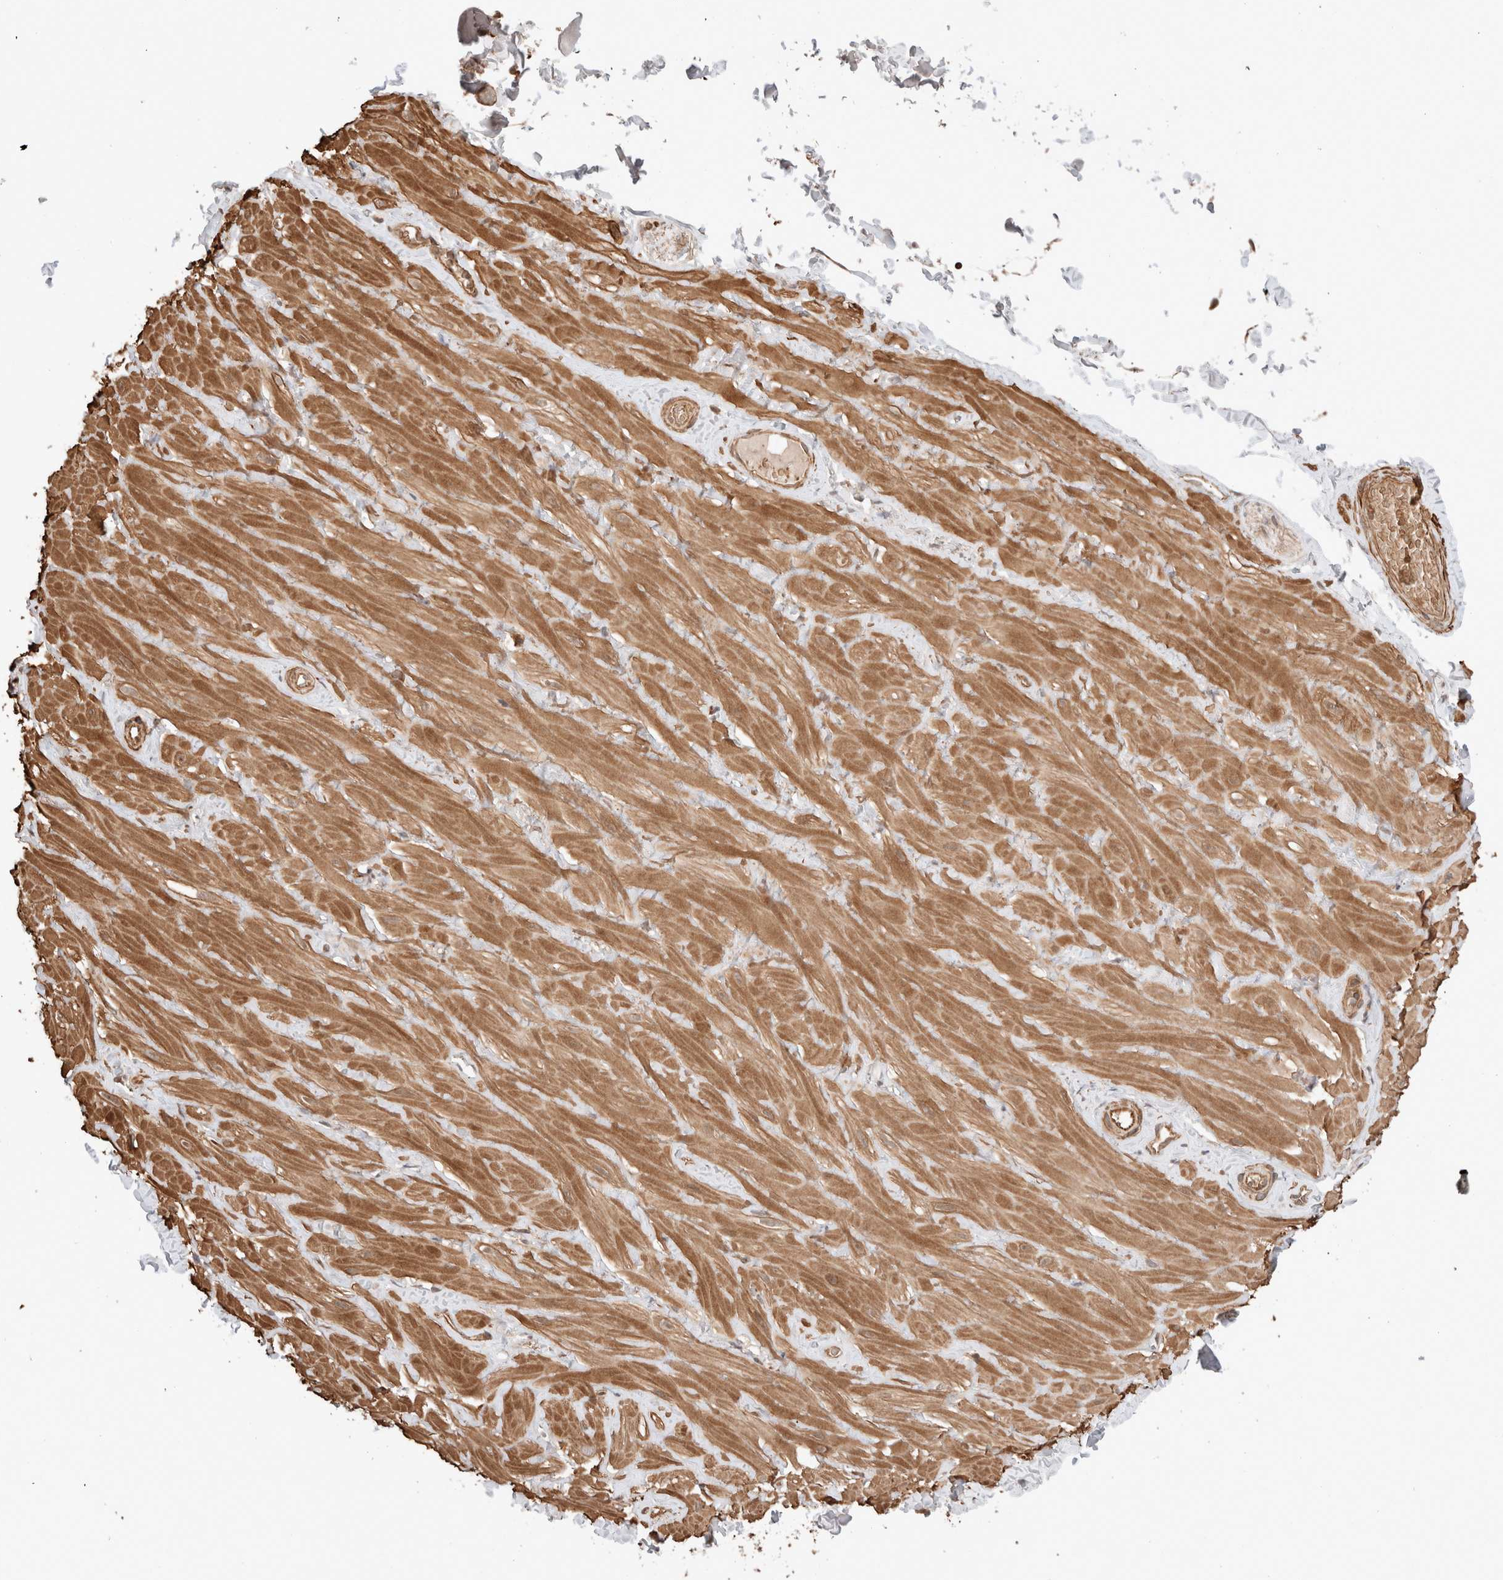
{"staining": {"intensity": "moderate", "quantity": "25%-75%", "location": "nuclear"}, "tissue": "adipose tissue", "cell_type": "Adipocytes", "image_type": "normal", "snomed": [{"axis": "morphology", "description": "Normal tissue, NOS"}, {"axis": "topography", "description": "Adipose tissue"}, {"axis": "topography", "description": "Vascular tissue"}, {"axis": "topography", "description": "Peripheral nerve tissue"}], "caption": "Adipose tissue was stained to show a protein in brown. There is medium levels of moderate nuclear positivity in approximately 25%-75% of adipocytes. (DAB (3,3'-diaminobenzidine) IHC with brightfield microscopy, high magnification).", "gene": "ZNF649", "patient": {"sex": "male", "age": 25}}